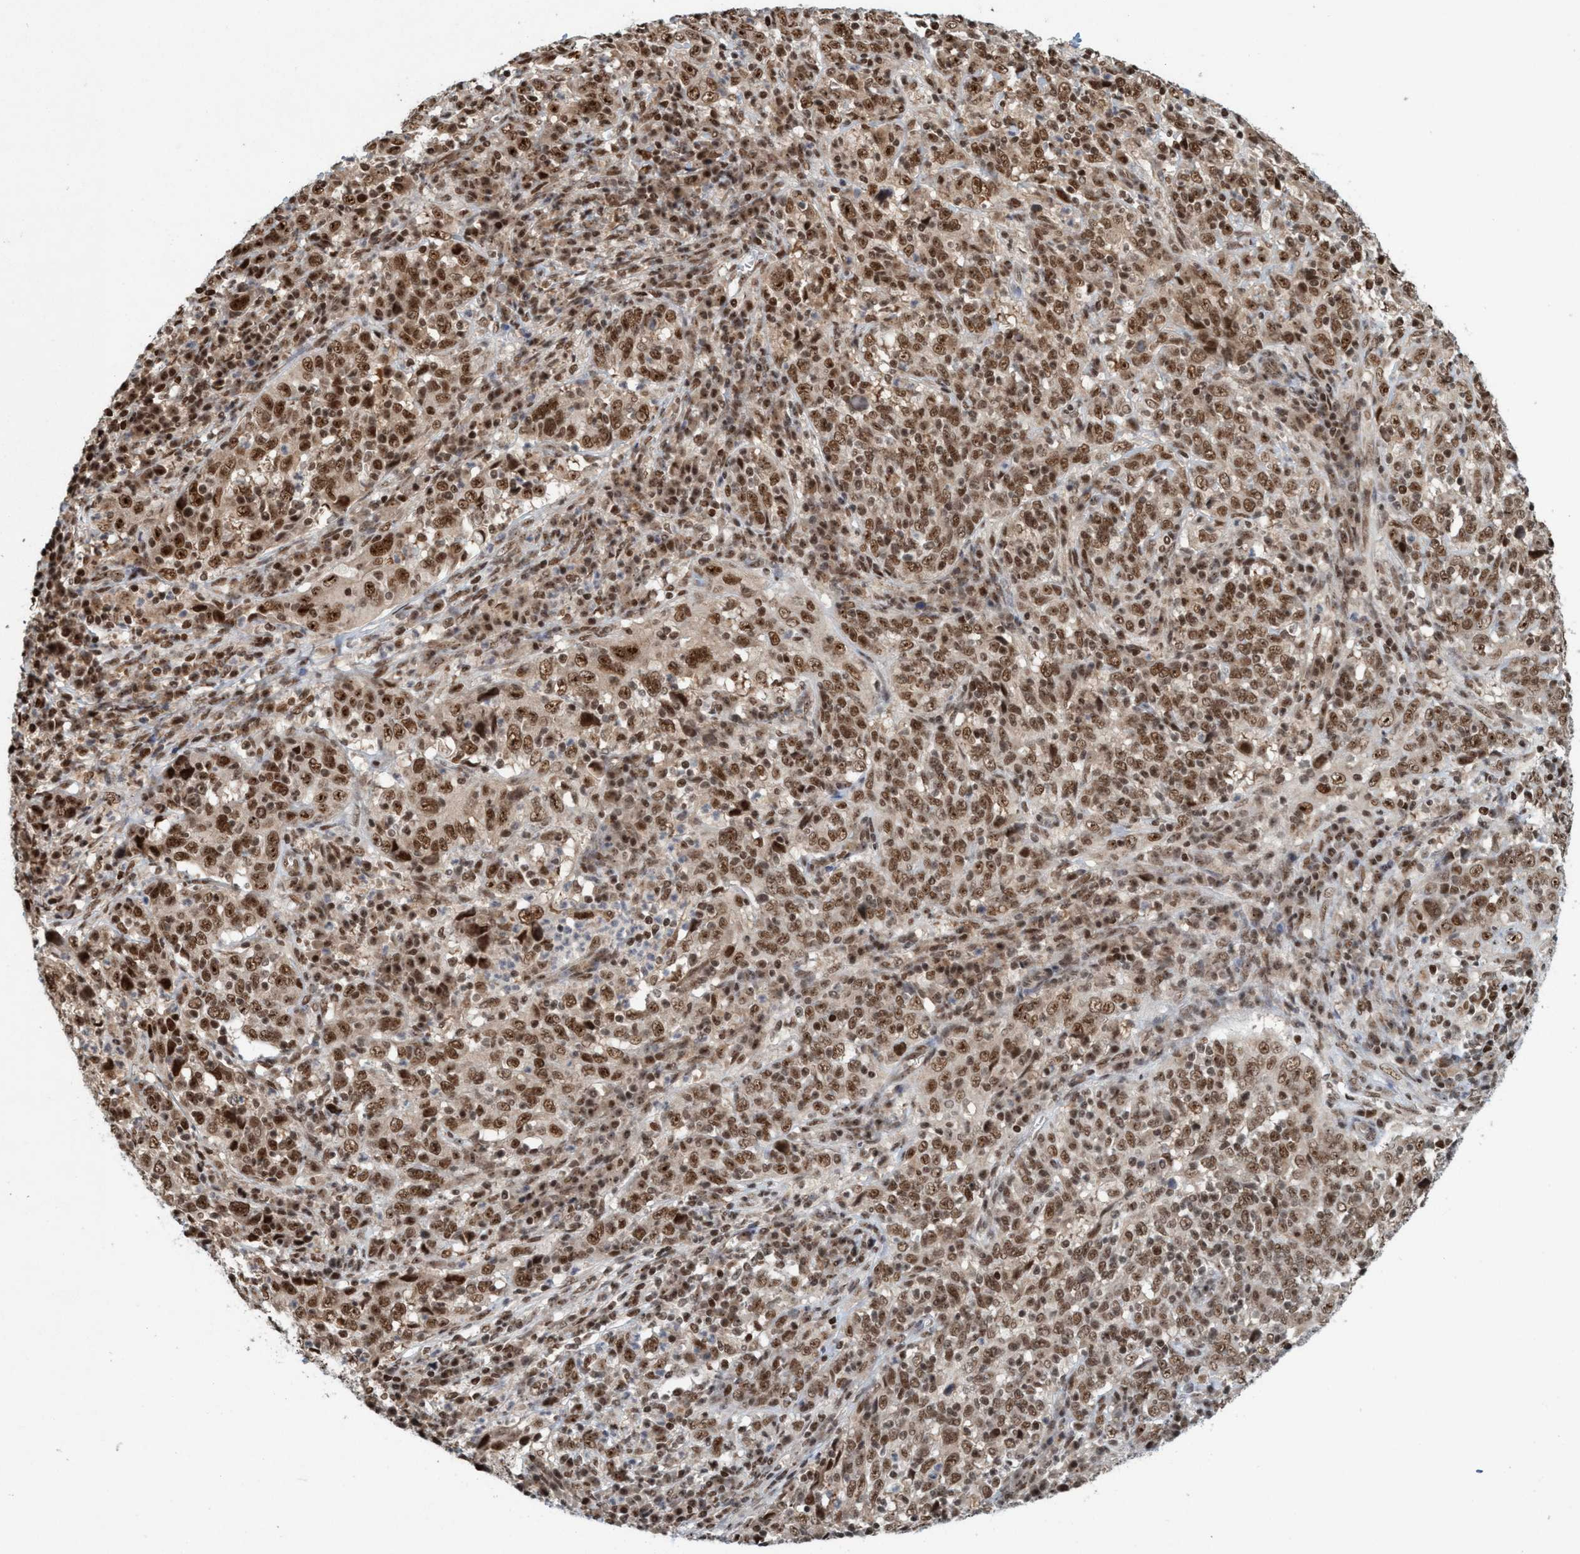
{"staining": {"intensity": "strong", "quantity": ">75%", "location": "nuclear"}, "tissue": "cervical cancer", "cell_type": "Tumor cells", "image_type": "cancer", "snomed": [{"axis": "morphology", "description": "Squamous cell carcinoma, NOS"}, {"axis": "topography", "description": "Cervix"}], "caption": "Brown immunohistochemical staining in human cervical squamous cell carcinoma displays strong nuclear staining in about >75% of tumor cells.", "gene": "SMCR8", "patient": {"sex": "female", "age": 46}}